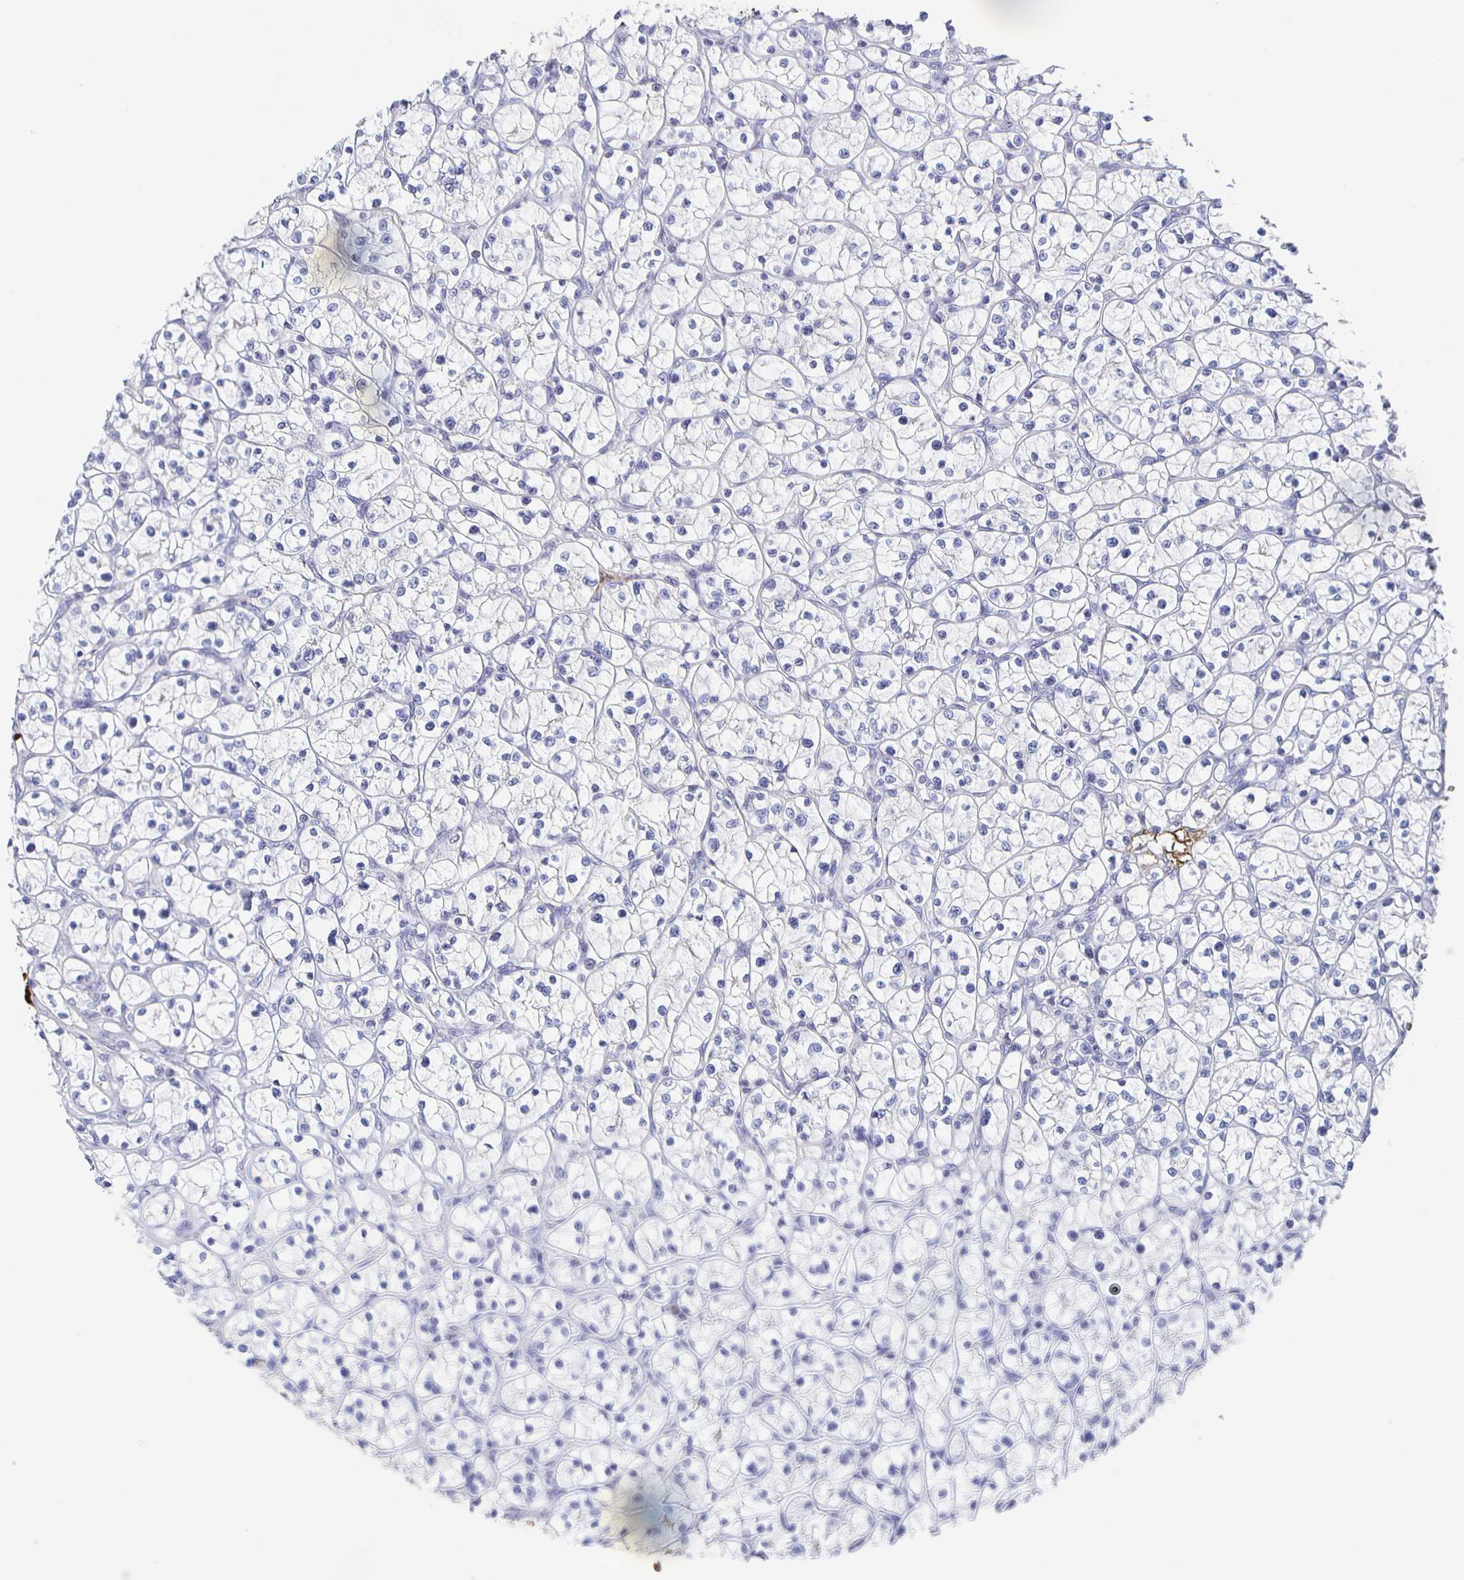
{"staining": {"intensity": "negative", "quantity": "none", "location": "none"}, "tissue": "renal cancer", "cell_type": "Tumor cells", "image_type": "cancer", "snomed": [{"axis": "morphology", "description": "Adenocarcinoma, NOS"}, {"axis": "topography", "description": "Kidney"}], "caption": "This is an IHC histopathology image of renal adenocarcinoma. There is no staining in tumor cells.", "gene": "FGA", "patient": {"sex": "female", "age": 64}}